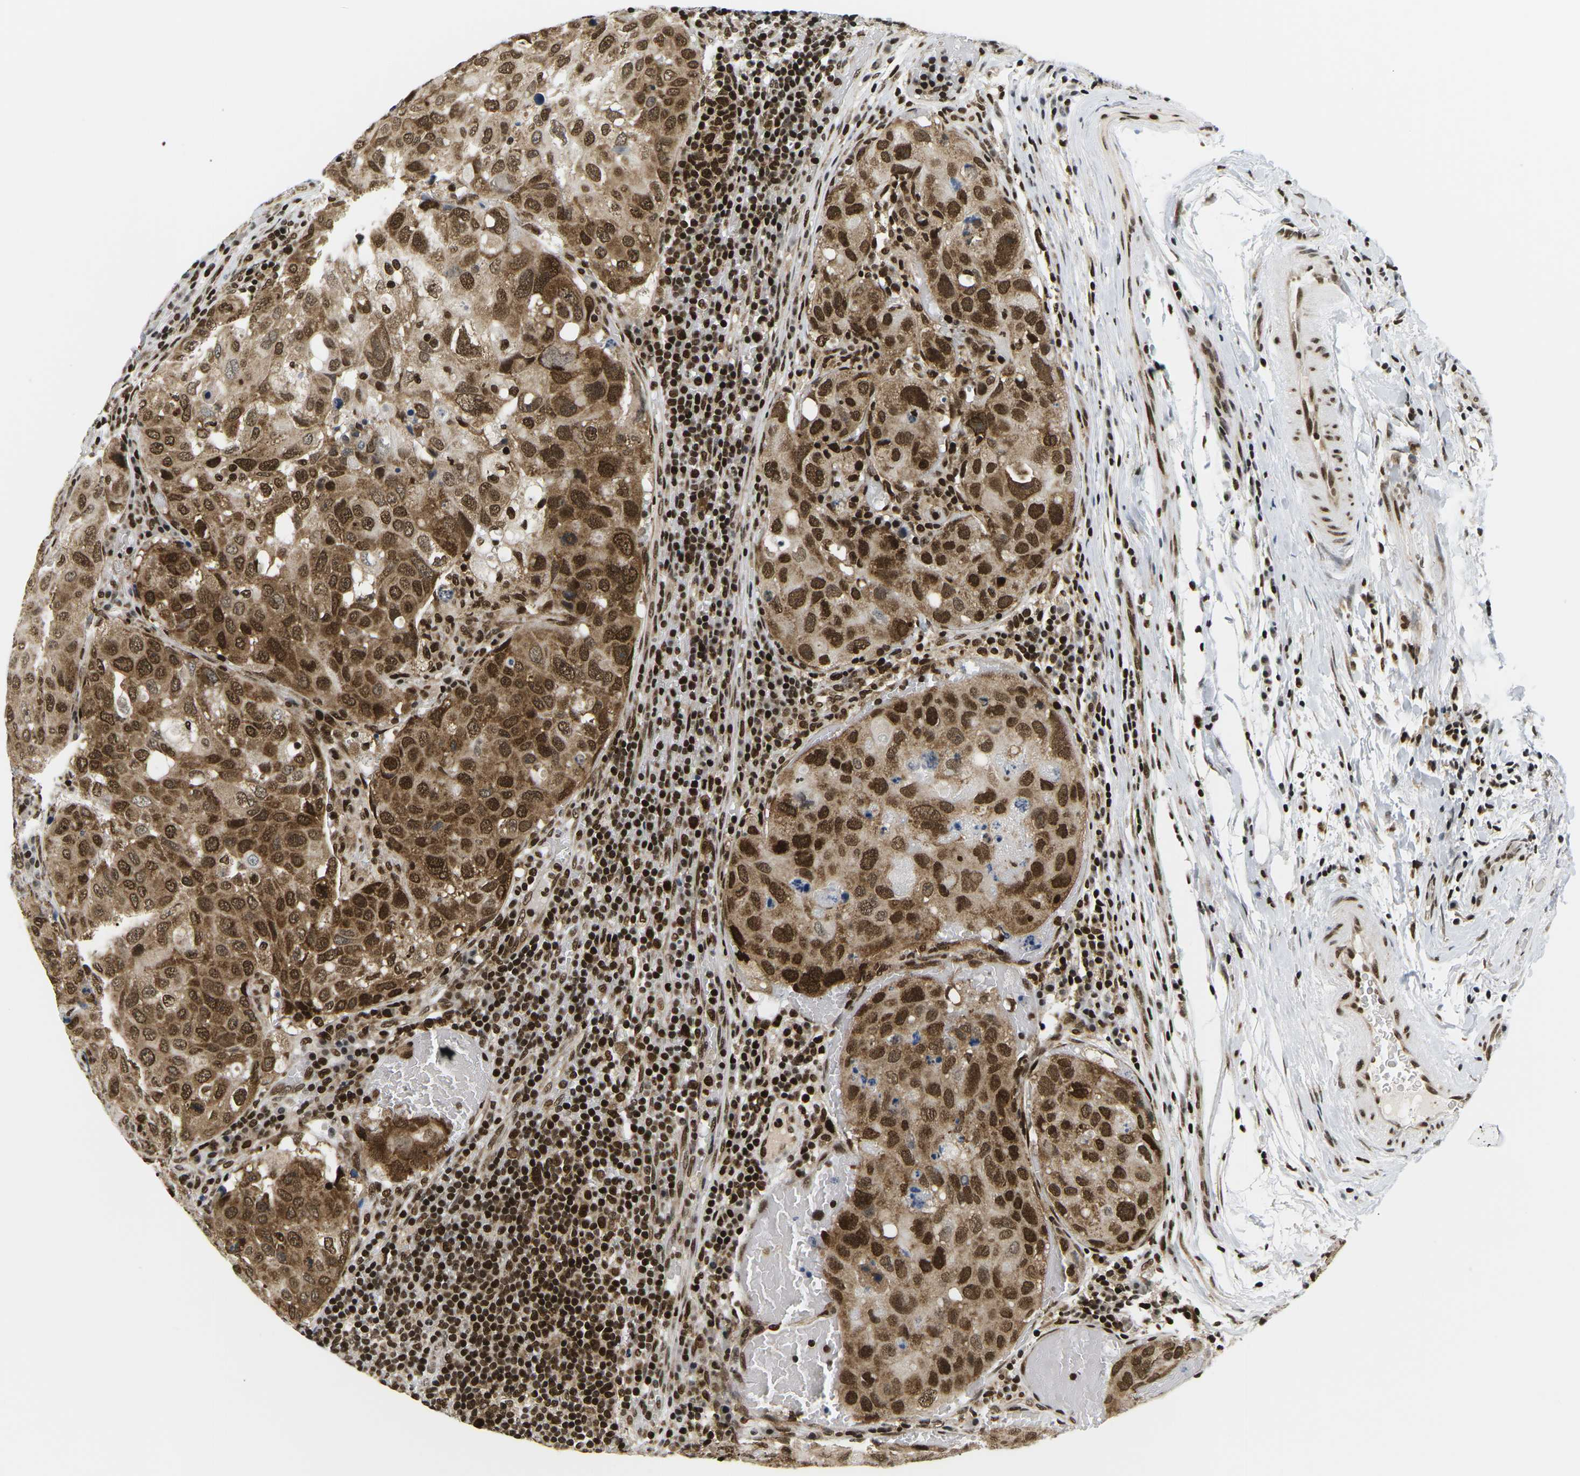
{"staining": {"intensity": "strong", "quantity": ">75%", "location": "cytoplasmic/membranous,nuclear"}, "tissue": "urothelial cancer", "cell_type": "Tumor cells", "image_type": "cancer", "snomed": [{"axis": "morphology", "description": "Urothelial carcinoma, High grade"}, {"axis": "topography", "description": "Lymph node"}, {"axis": "topography", "description": "Urinary bladder"}], "caption": "Human urothelial cancer stained with a protein marker displays strong staining in tumor cells.", "gene": "CELF1", "patient": {"sex": "male", "age": 51}}